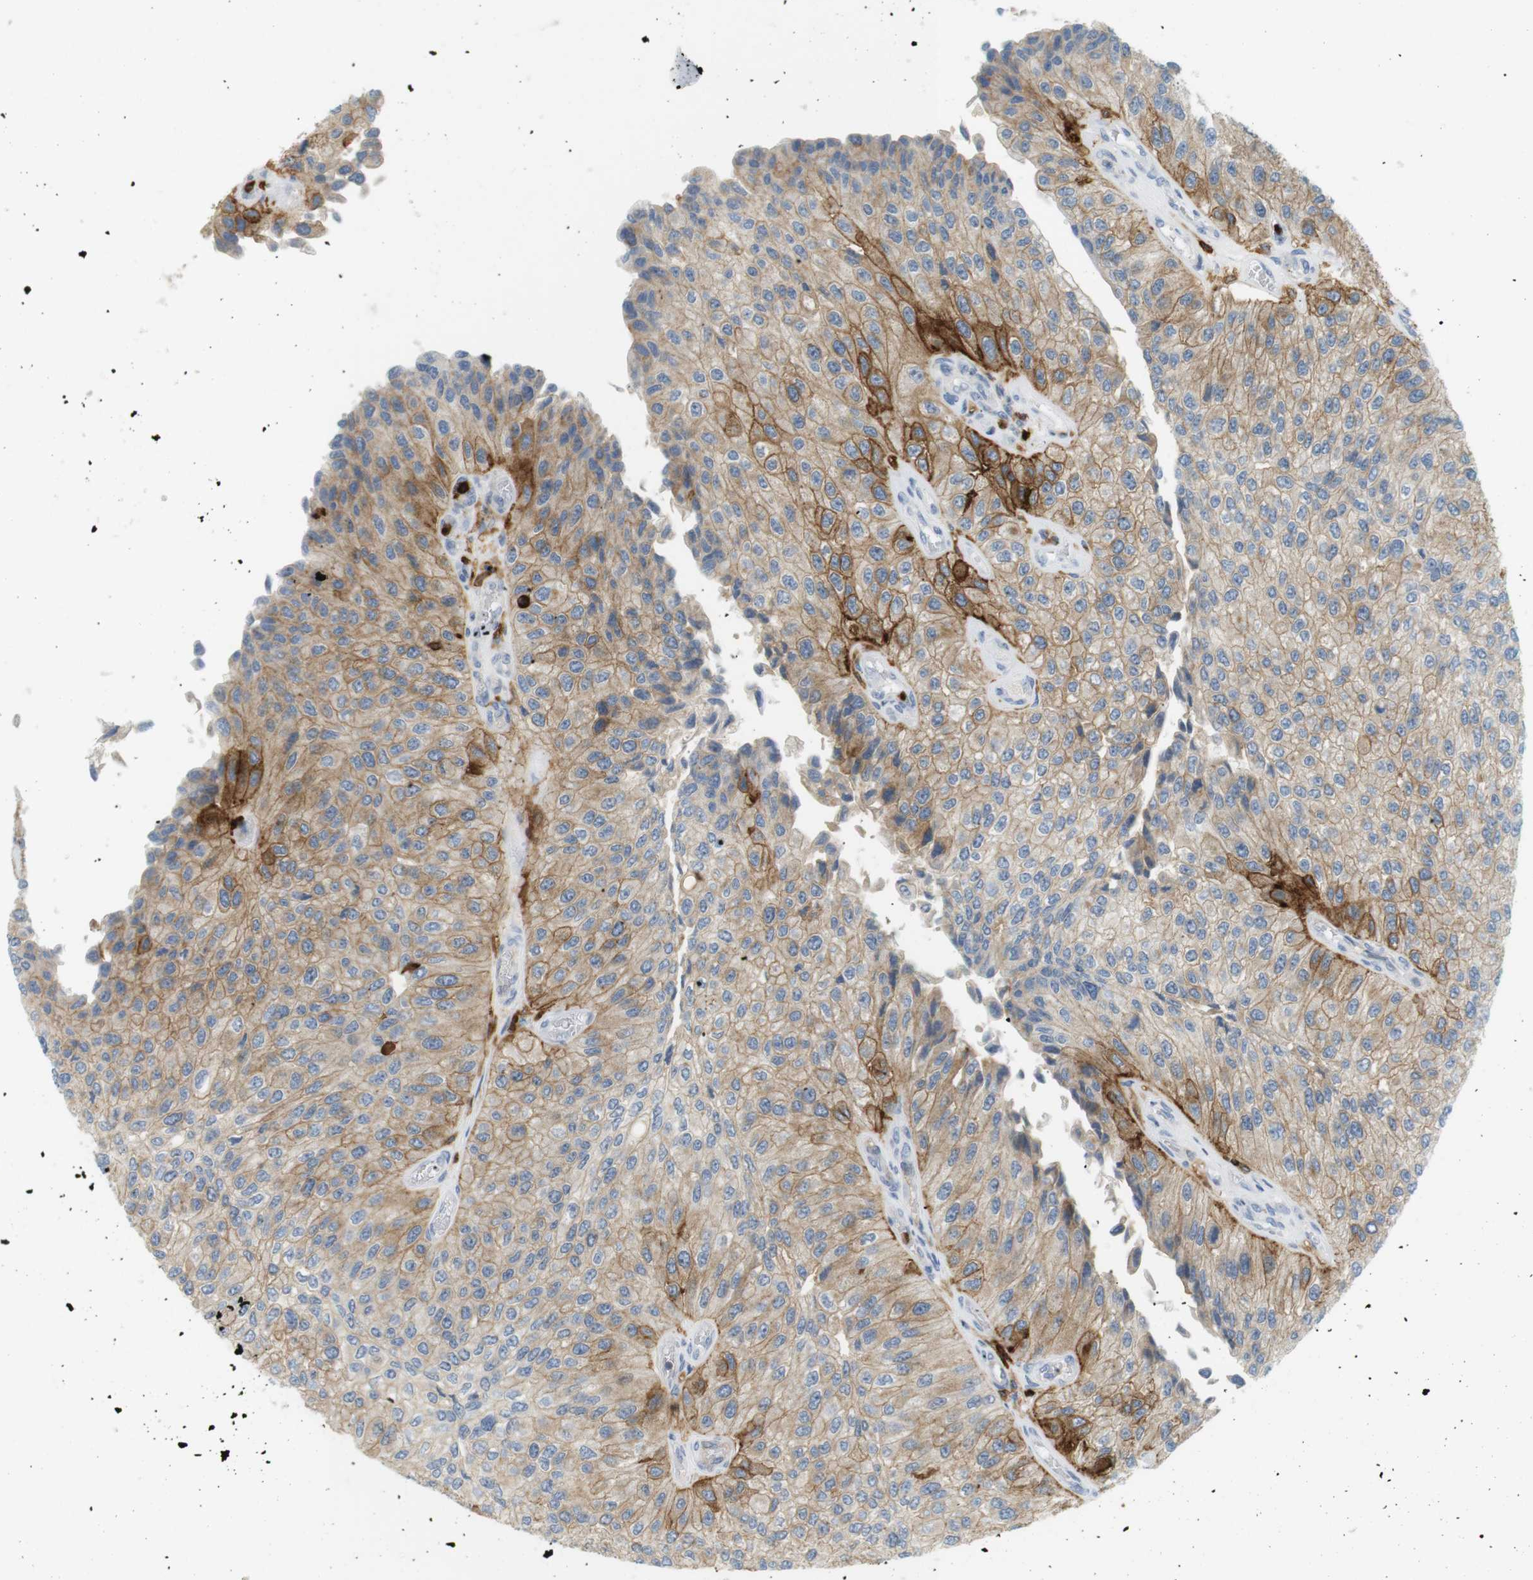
{"staining": {"intensity": "moderate", "quantity": ">75%", "location": "cytoplasmic/membranous"}, "tissue": "urothelial cancer", "cell_type": "Tumor cells", "image_type": "cancer", "snomed": [{"axis": "morphology", "description": "Urothelial carcinoma, High grade"}, {"axis": "topography", "description": "Kidney"}, {"axis": "topography", "description": "Urinary bladder"}], "caption": "Urothelial cancer stained with DAB immunohistochemistry (IHC) exhibits medium levels of moderate cytoplasmic/membranous expression in approximately >75% of tumor cells.", "gene": "SIRPA", "patient": {"sex": "male", "age": 77}}